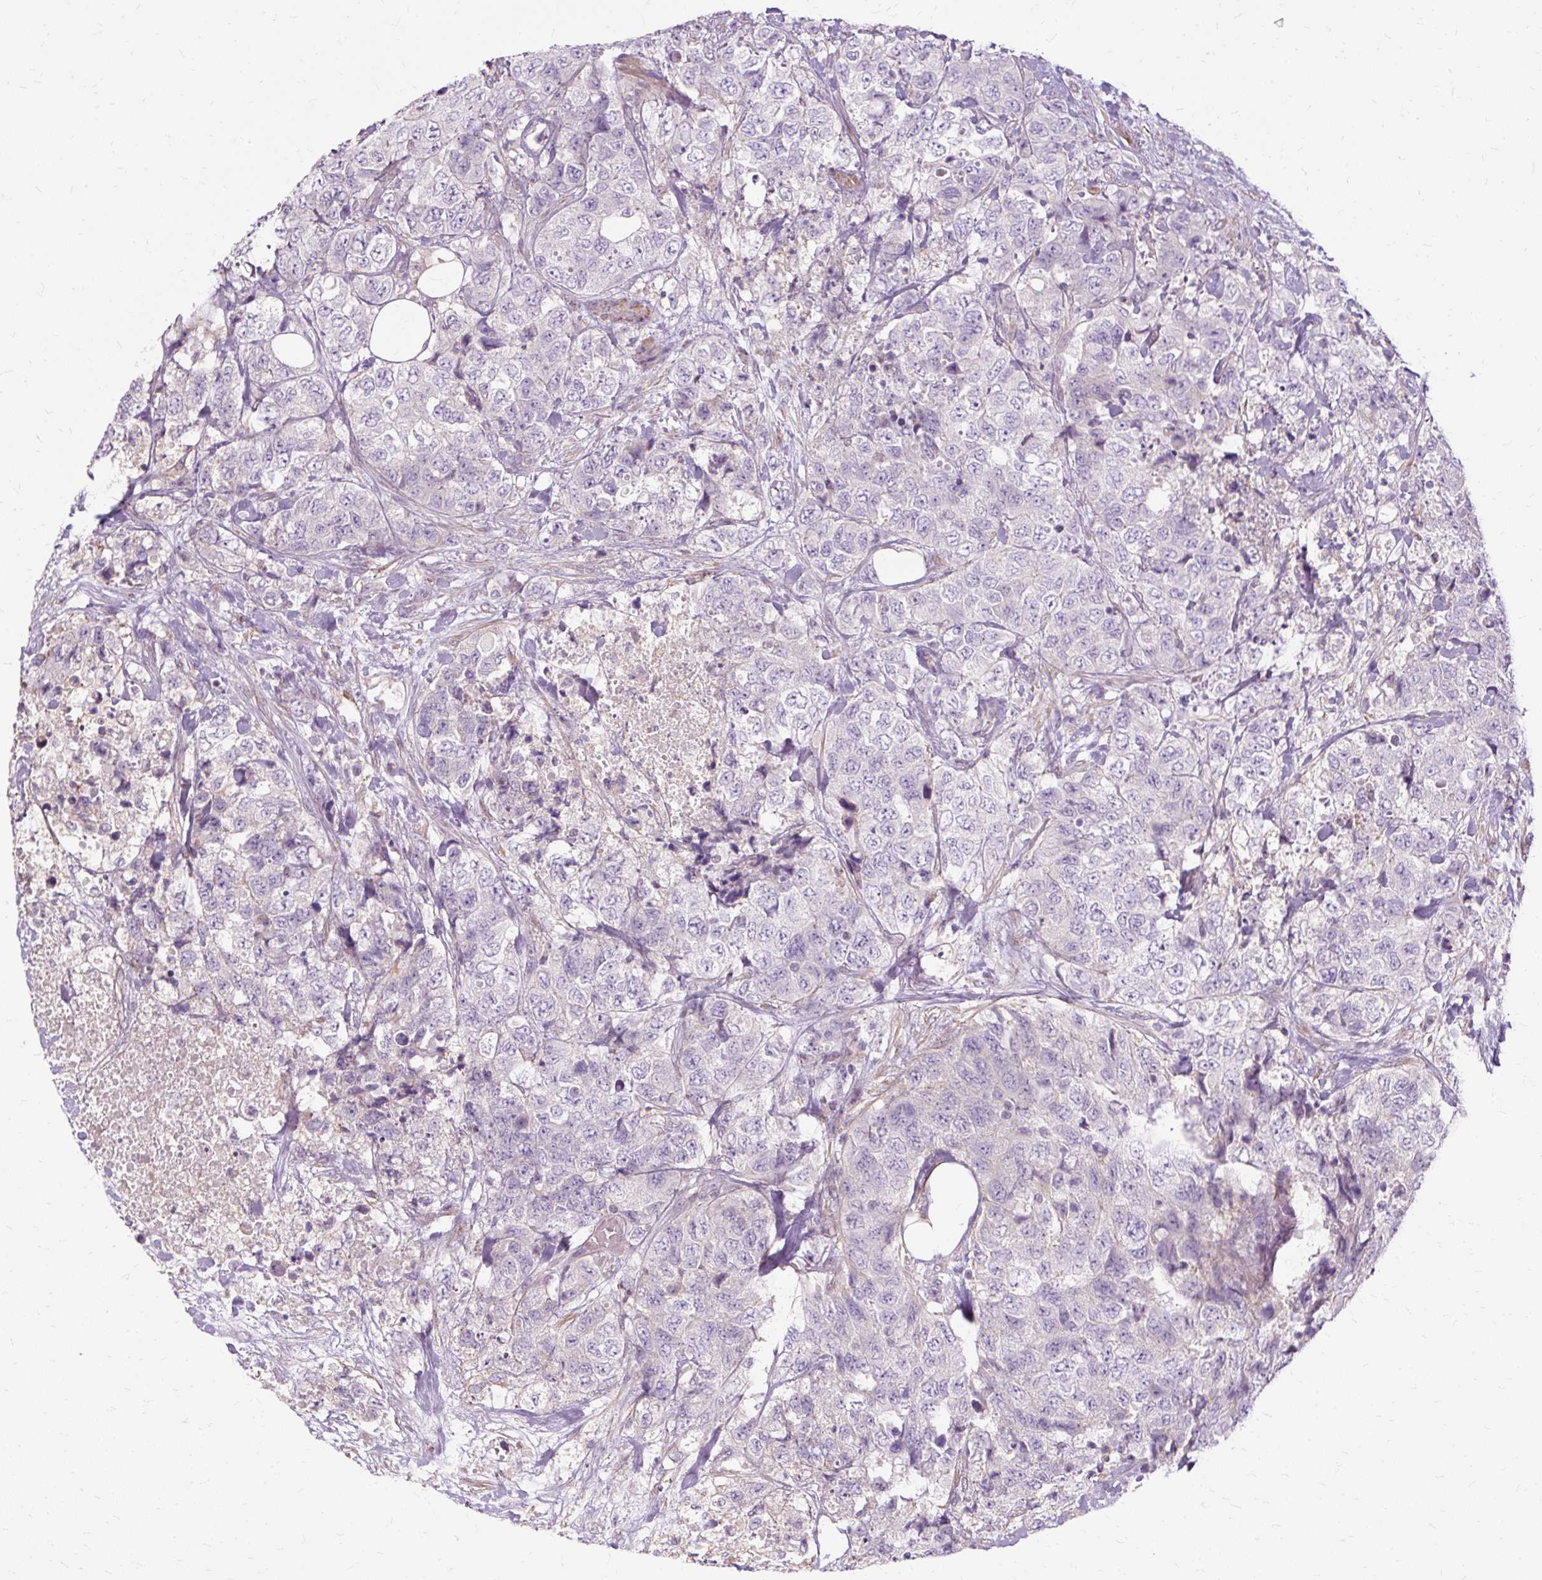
{"staining": {"intensity": "negative", "quantity": "none", "location": "none"}, "tissue": "urothelial cancer", "cell_type": "Tumor cells", "image_type": "cancer", "snomed": [{"axis": "morphology", "description": "Urothelial carcinoma, High grade"}, {"axis": "topography", "description": "Urinary bladder"}], "caption": "Micrograph shows no protein expression in tumor cells of urothelial carcinoma (high-grade) tissue. (Immunohistochemistry (ihc), brightfield microscopy, high magnification).", "gene": "TSPAN8", "patient": {"sex": "female", "age": 78}}